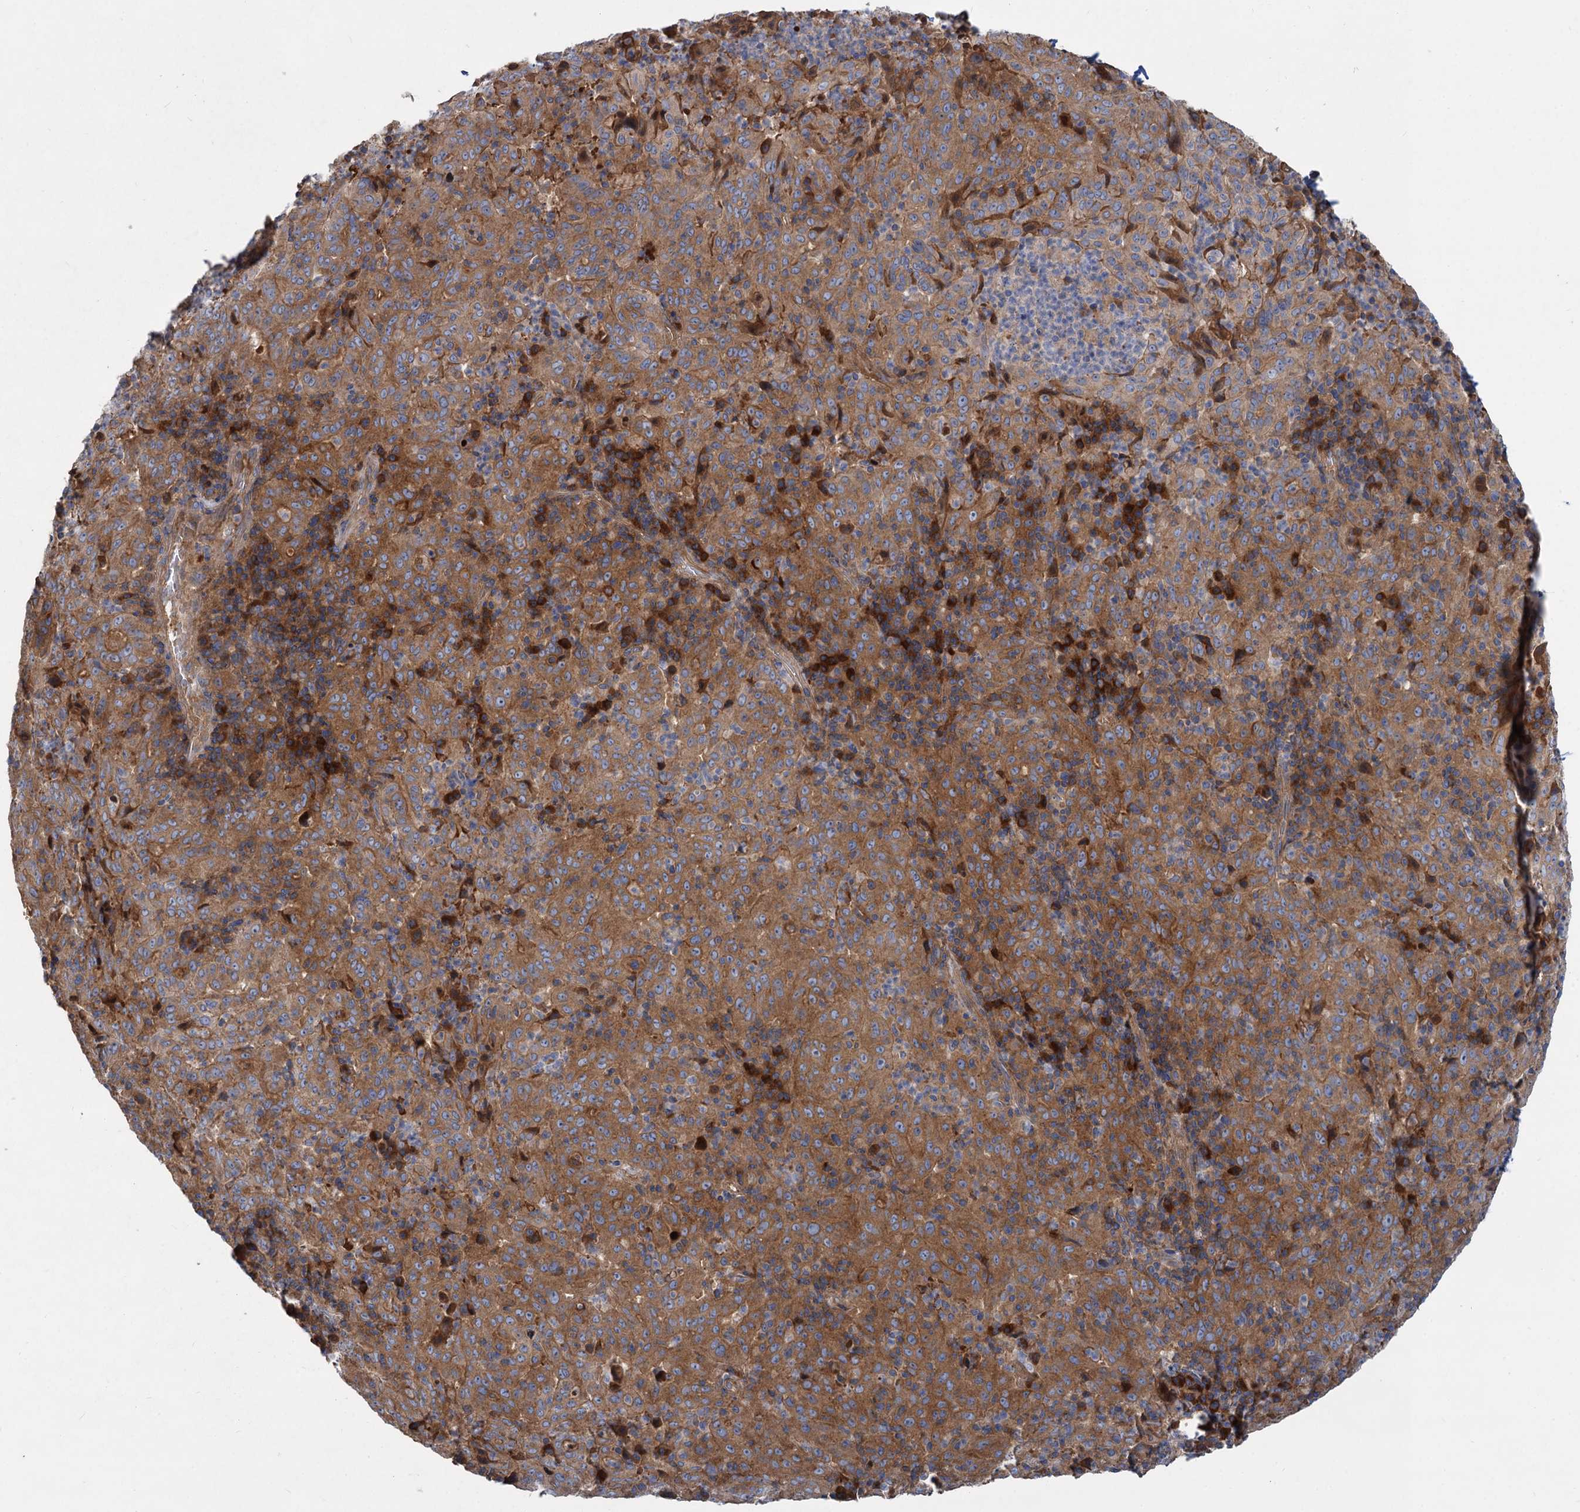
{"staining": {"intensity": "strong", "quantity": ">75%", "location": "cytoplasmic/membranous"}, "tissue": "pancreatic cancer", "cell_type": "Tumor cells", "image_type": "cancer", "snomed": [{"axis": "morphology", "description": "Adenocarcinoma, NOS"}, {"axis": "topography", "description": "Pancreas"}], "caption": "A brown stain labels strong cytoplasmic/membranous expression of a protein in pancreatic cancer tumor cells.", "gene": "ALKBH7", "patient": {"sex": "male", "age": 63}}